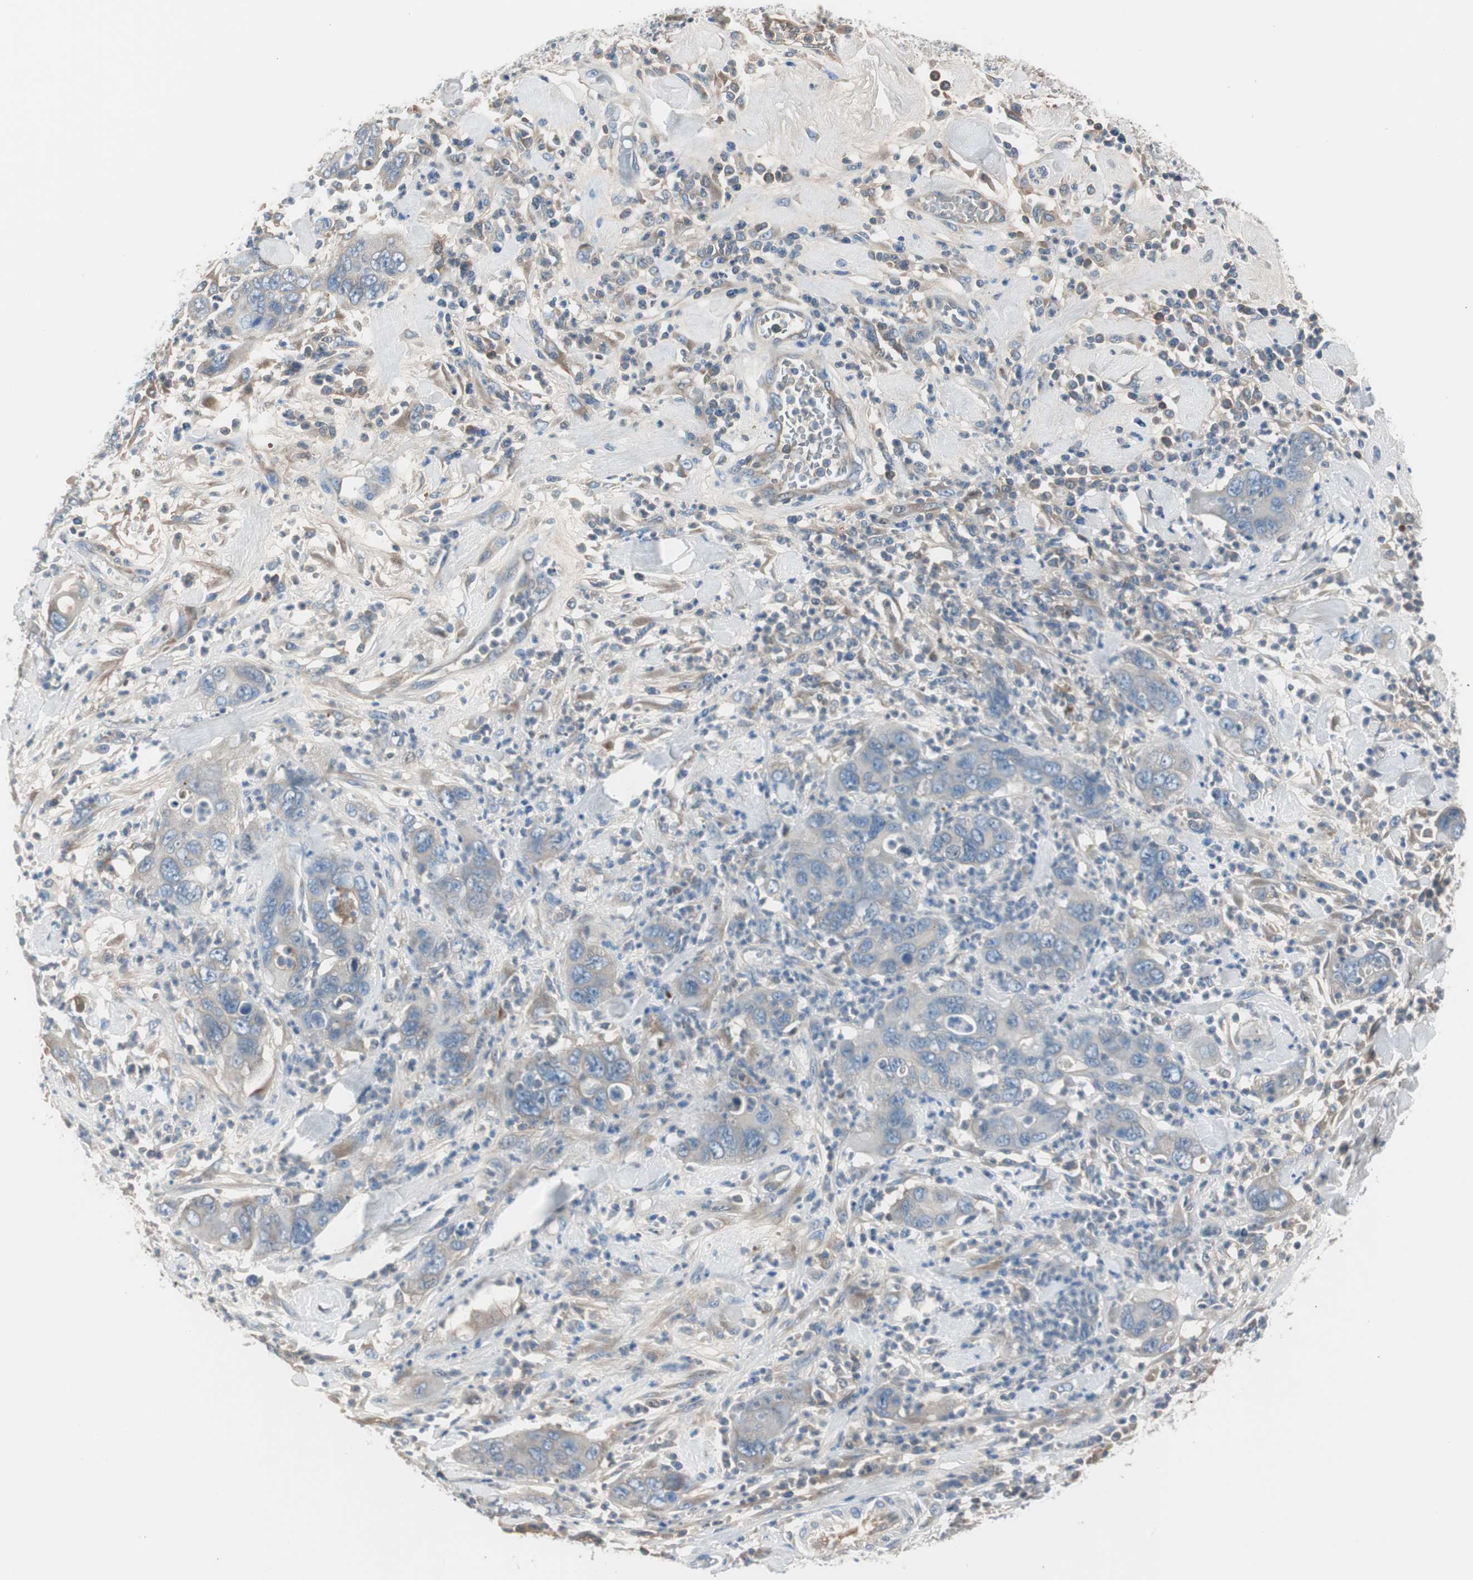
{"staining": {"intensity": "weak", "quantity": "<25%", "location": "cytoplasmic/membranous"}, "tissue": "pancreatic cancer", "cell_type": "Tumor cells", "image_type": "cancer", "snomed": [{"axis": "morphology", "description": "Adenocarcinoma, NOS"}, {"axis": "topography", "description": "Pancreas"}], "caption": "DAB immunohistochemical staining of human pancreatic cancer demonstrates no significant staining in tumor cells. The staining is performed using DAB (3,3'-diaminobenzidine) brown chromogen with nuclei counter-stained in using hematoxylin.", "gene": "SERPINF1", "patient": {"sex": "female", "age": 71}}